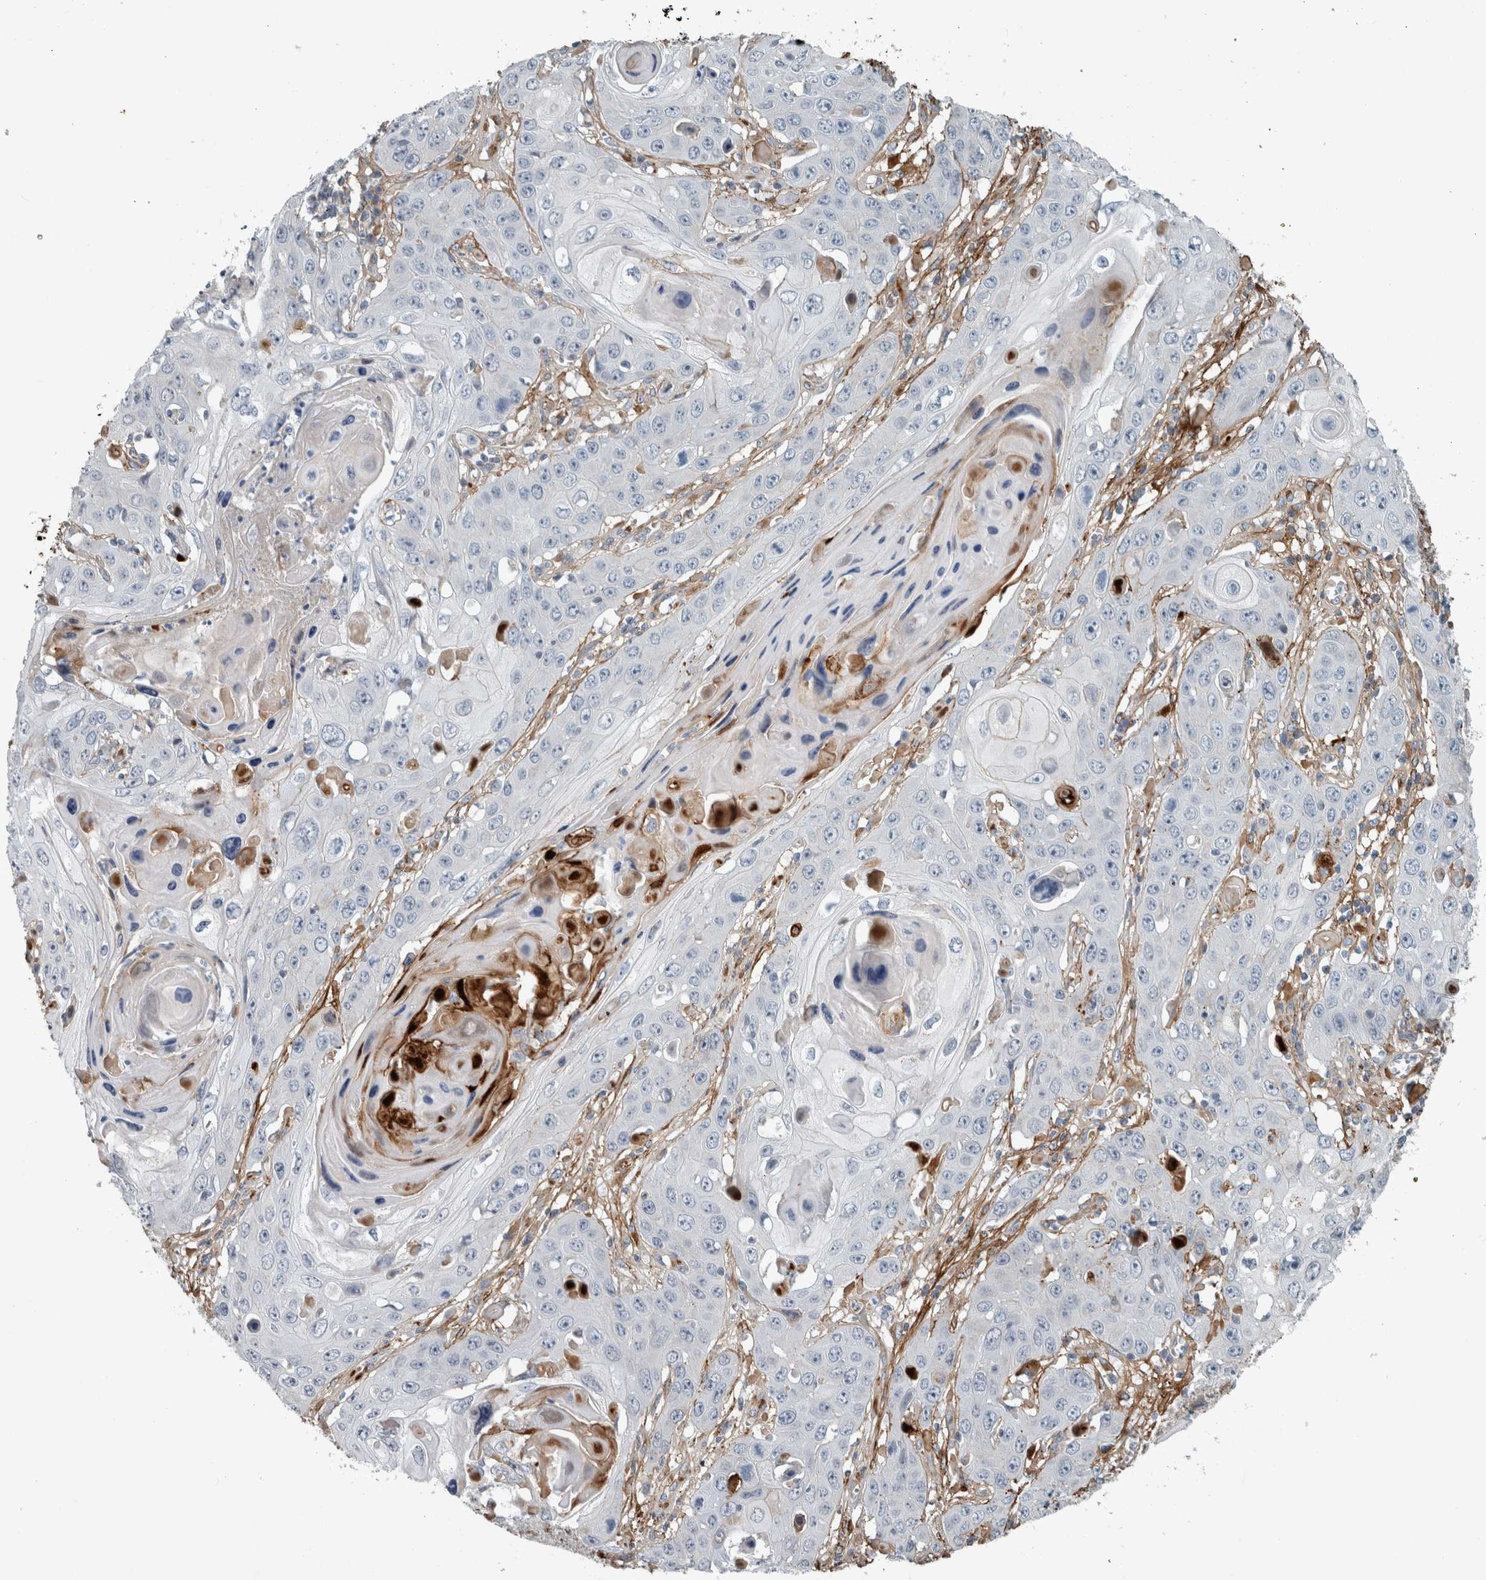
{"staining": {"intensity": "negative", "quantity": "none", "location": "none"}, "tissue": "skin cancer", "cell_type": "Tumor cells", "image_type": "cancer", "snomed": [{"axis": "morphology", "description": "Squamous cell carcinoma, NOS"}, {"axis": "topography", "description": "Skin"}], "caption": "Tumor cells are negative for protein expression in human skin cancer (squamous cell carcinoma). The staining was performed using DAB (3,3'-diaminobenzidine) to visualize the protein expression in brown, while the nuclei were stained in blue with hematoxylin (Magnification: 20x).", "gene": "FN1", "patient": {"sex": "male", "age": 55}}